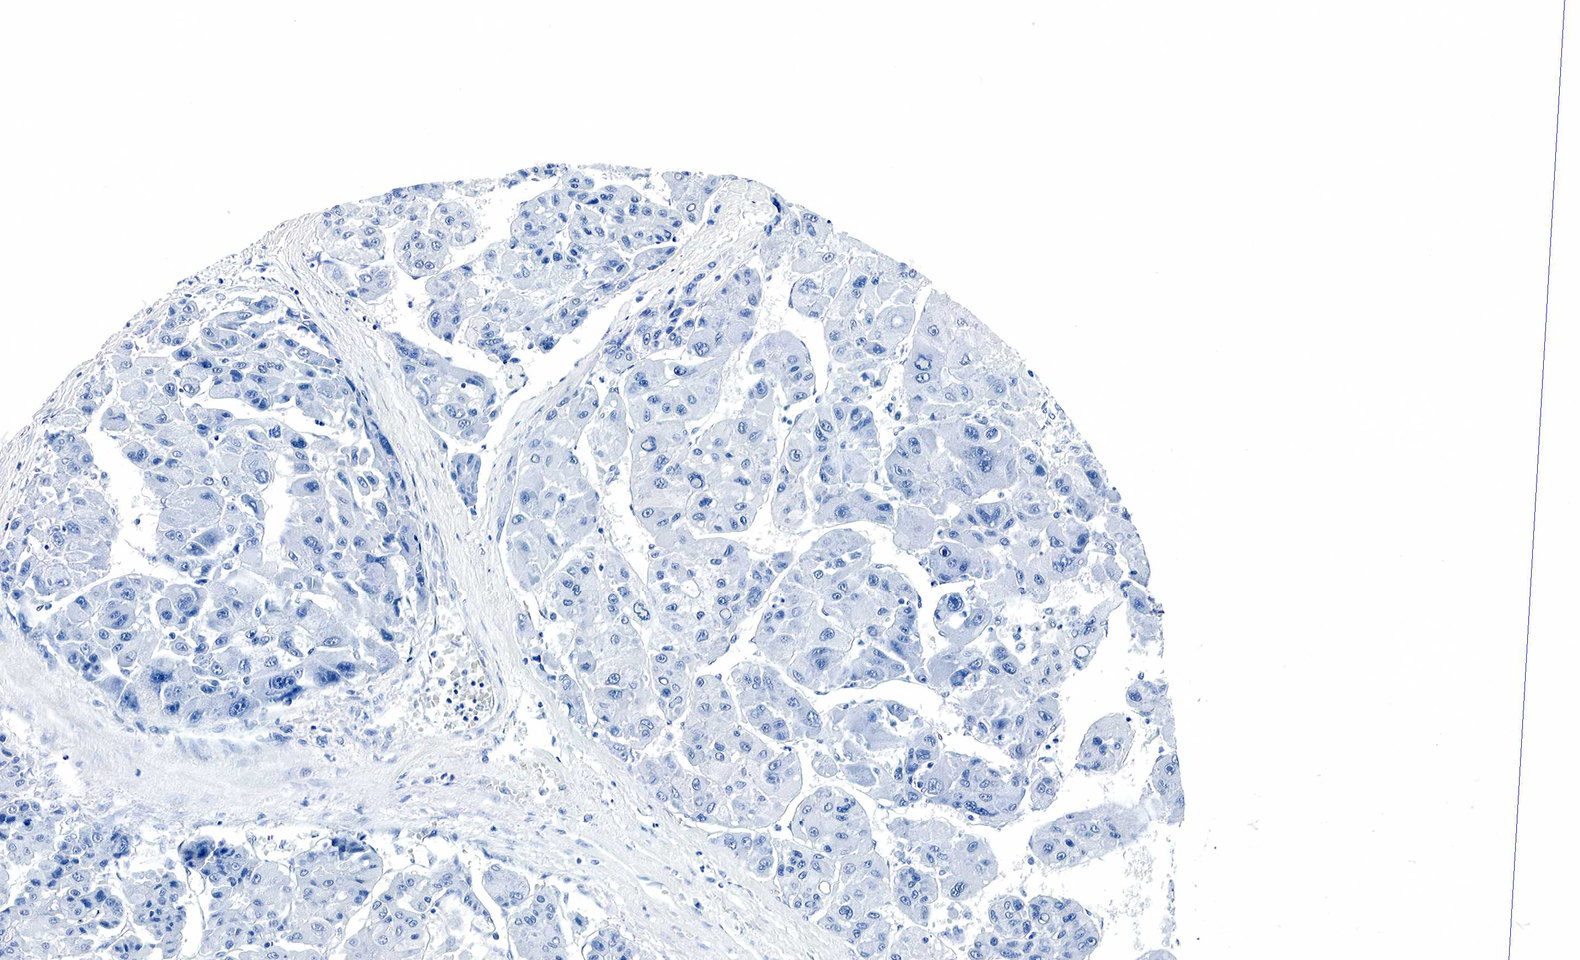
{"staining": {"intensity": "negative", "quantity": "none", "location": "none"}, "tissue": "stomach cancer", "cell_type": "Tumor cells", "image_type": "cancer", "snomed": [{"axis": "morphology", "description": "Adenocarcinoma, NOS"}, {"axis": "topography", "description": "Stomach, upper"}], "caption": "The IHC histopathology image has no significant positivity in tumor cells of stomach cancer tissue.", "gene": "GAST", "patient": {"sex": "male", "age": 76}}